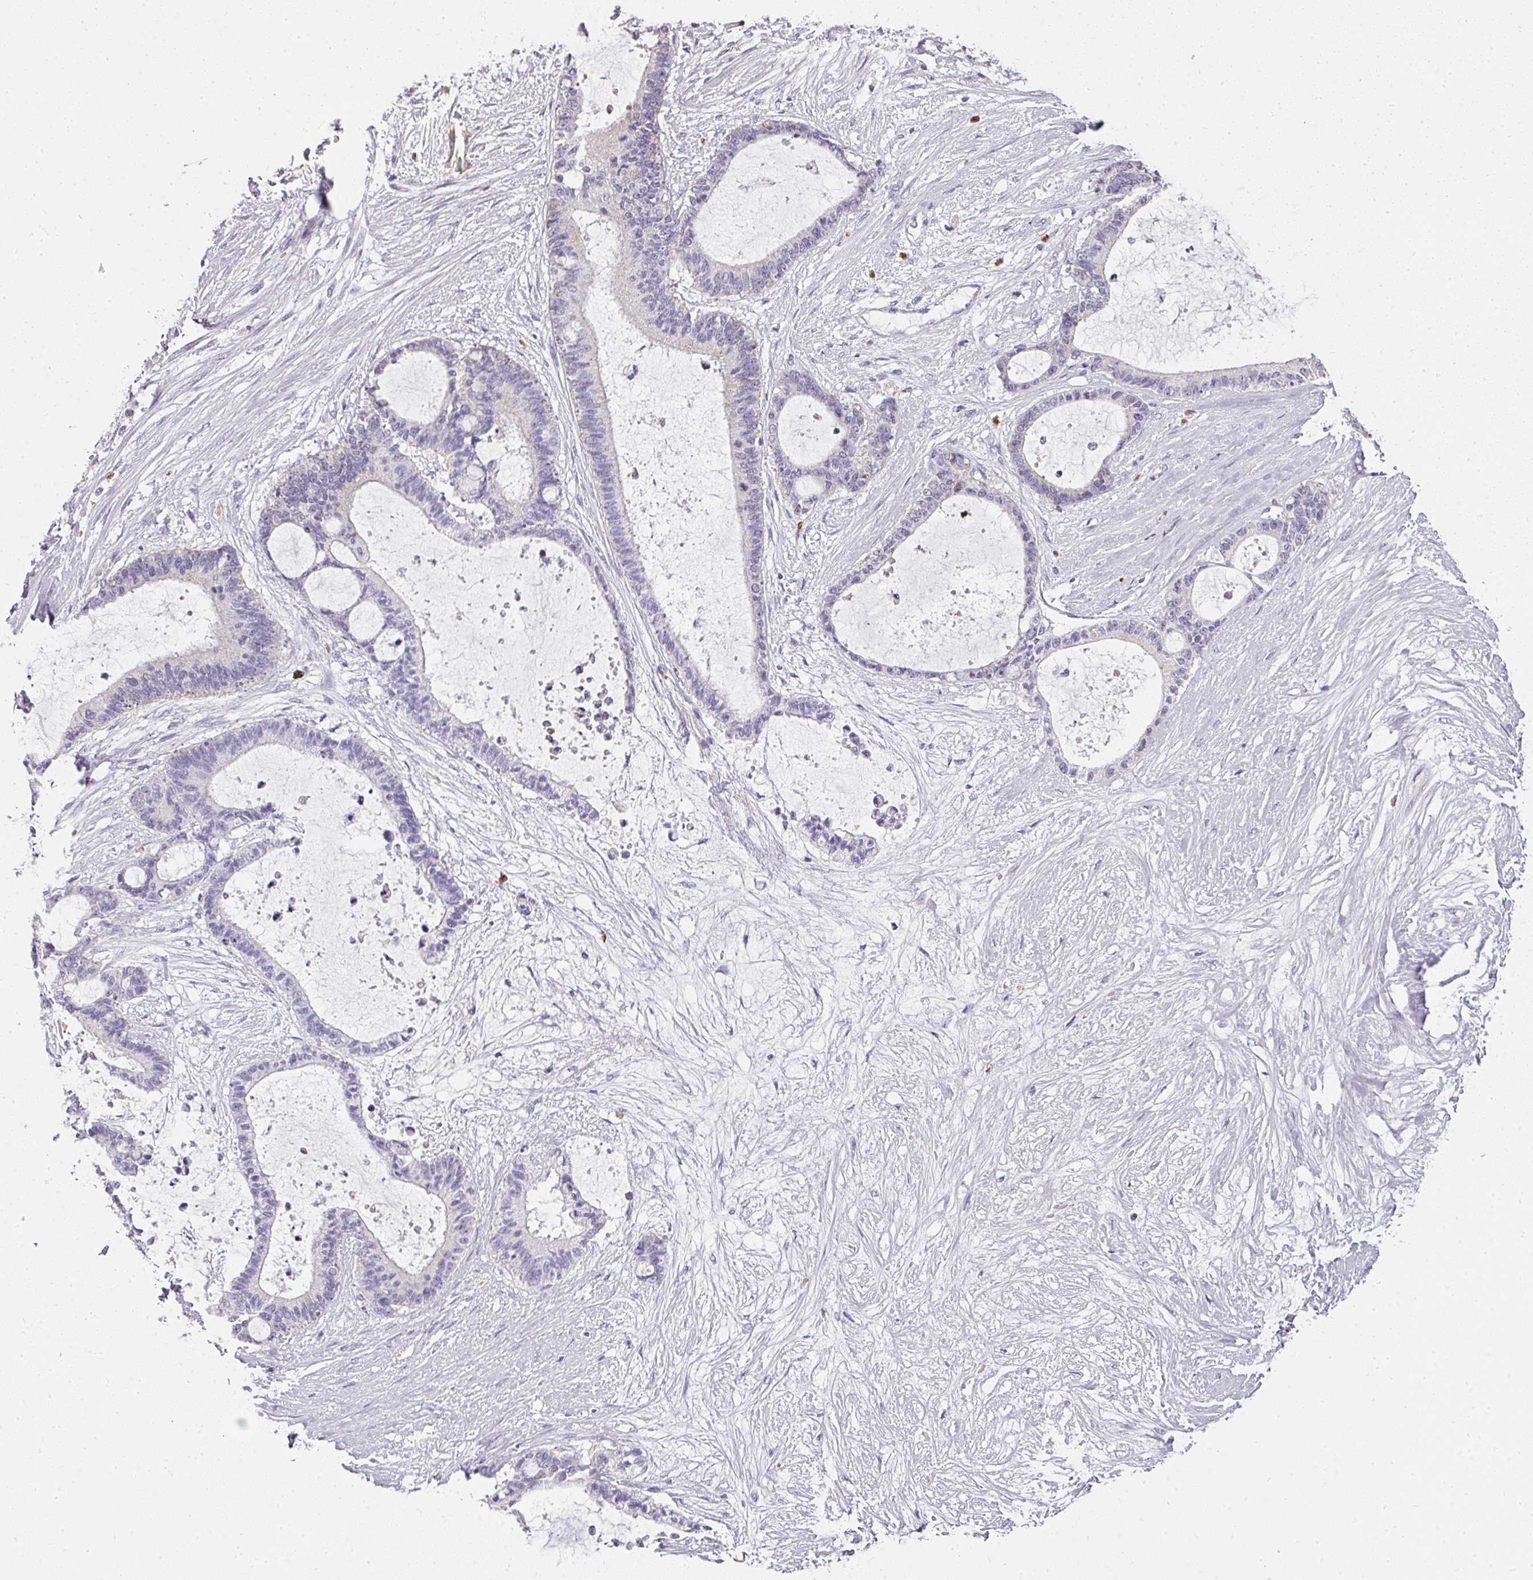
{"staining": {"intensity": "negative", "quantity": "none", "location": "none"}, "tissue": "liver cancer", "cell_type": "Tumor cells", "image_type": "cancer", "snomed": [{"axis": "morphology", "description": "Normal tissue, NOS"}, {"axis": "morphology", "description": "Cholangiocarcinoma"}, {"axis": "topography", "description": "Liver"}, {"axis": "topography", "description": "Peripheral nerve tissue"}], "caption": "The immunohistochemistry histopathology image has no significant staining in tumor cells of cholangiocarcinoma (liver) tissue. The staining is performed using DAB brown chromogen with nuclei counter-stained in using hematoxylin.", "gene": "CAMP", "patient": {"sex": "female", "age": 73}}